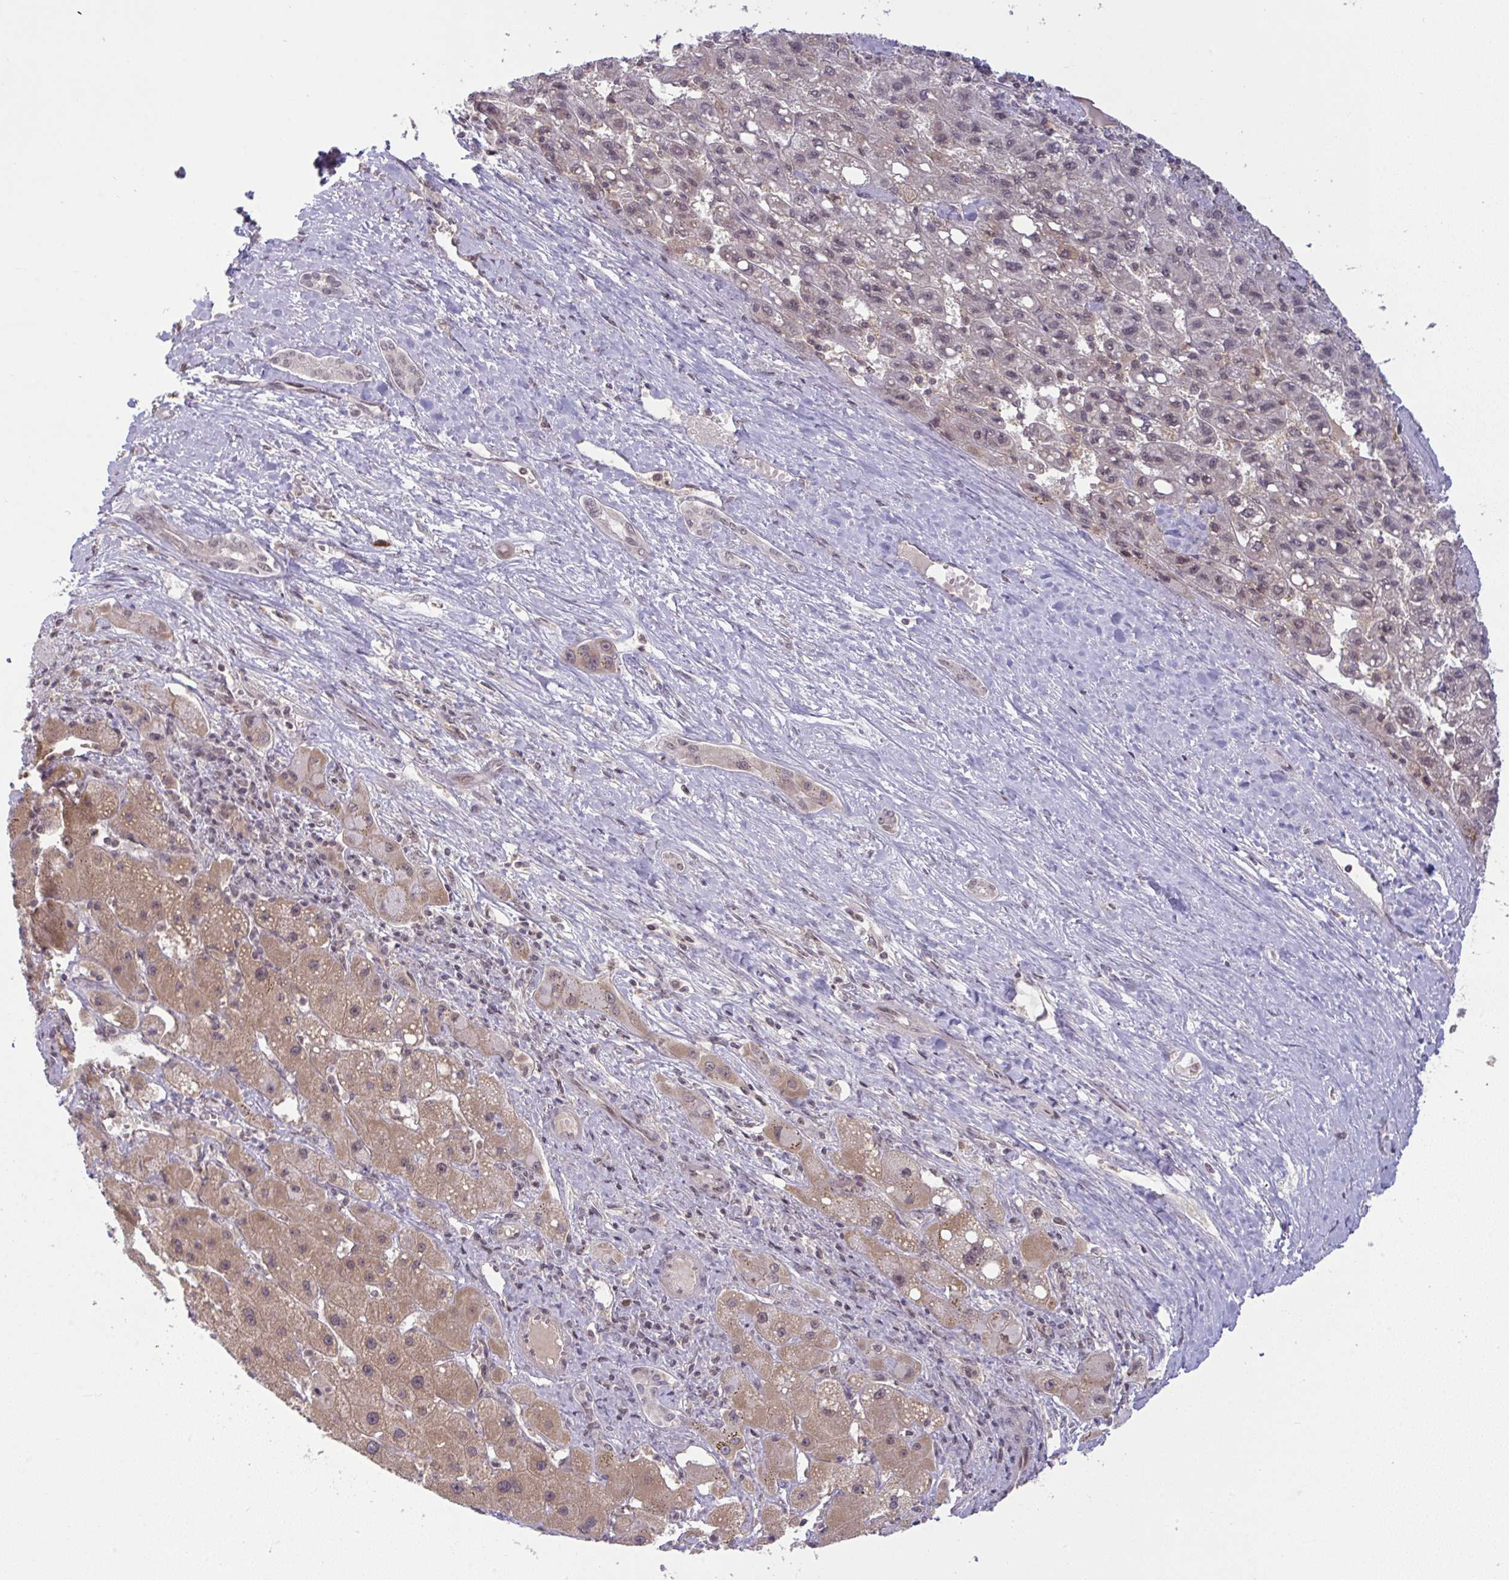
{"staining": {"intensity": "moderate", "quantity": "25%-75%", "location": "nuclear"}, "tissue": "liver cancer", "cell_type": "Tumor cells", "image_type": "cancer", "snomed": [{"axis": "morphology", "description": "Carcinoma, Hepatocellular, NOS"}, {"axis": "topography", "description": "Liver"}], "caption": "Human liver cancer stained with a protein marker demonstrates moderate staining in tumor cells.", "gene": "KLF2", "patient": {"sex": "female", "age": 82}}